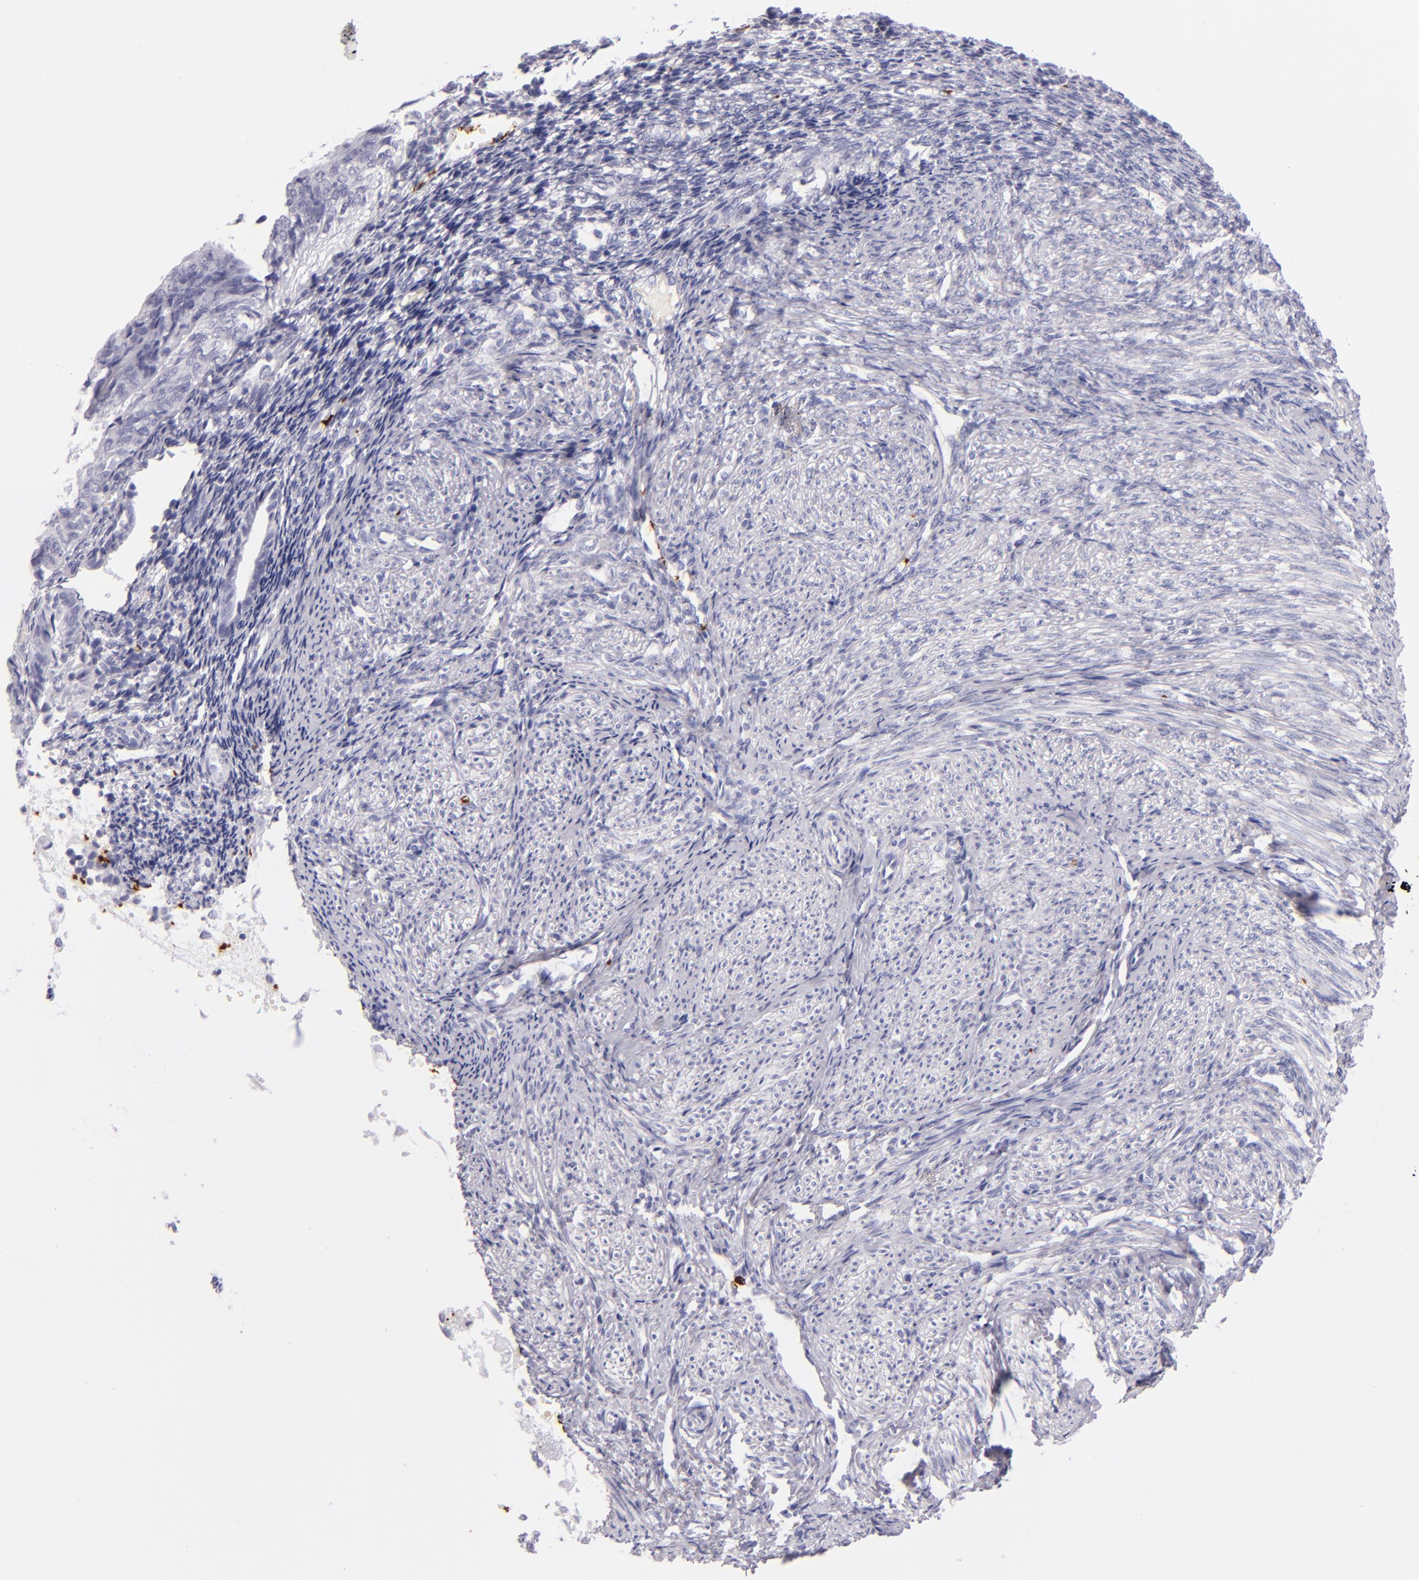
{"staining": {"intensity": "negative", "quantity": "none", "location": "none"}, "tissue": "endometrial cancer", "cell_type": "Tumor cells", "image_type": "cancer", "snomed": [{"axis": "morphology", "description": "Adenocarcinoma, NOS"}, {"axis": "topography", "description": "Endometrium"}], "caption": "Tumor cells are negative for brown protein staining in endometrial cancer (adenocarcinoma). The staining was performed using DAB to visualize the protein expression in brown, while the nuclei were stained in blue with hematoxylin (Magnification: 20x).", "gene": "GP1BA", "patient": {"sex": "female", "age": 55}}